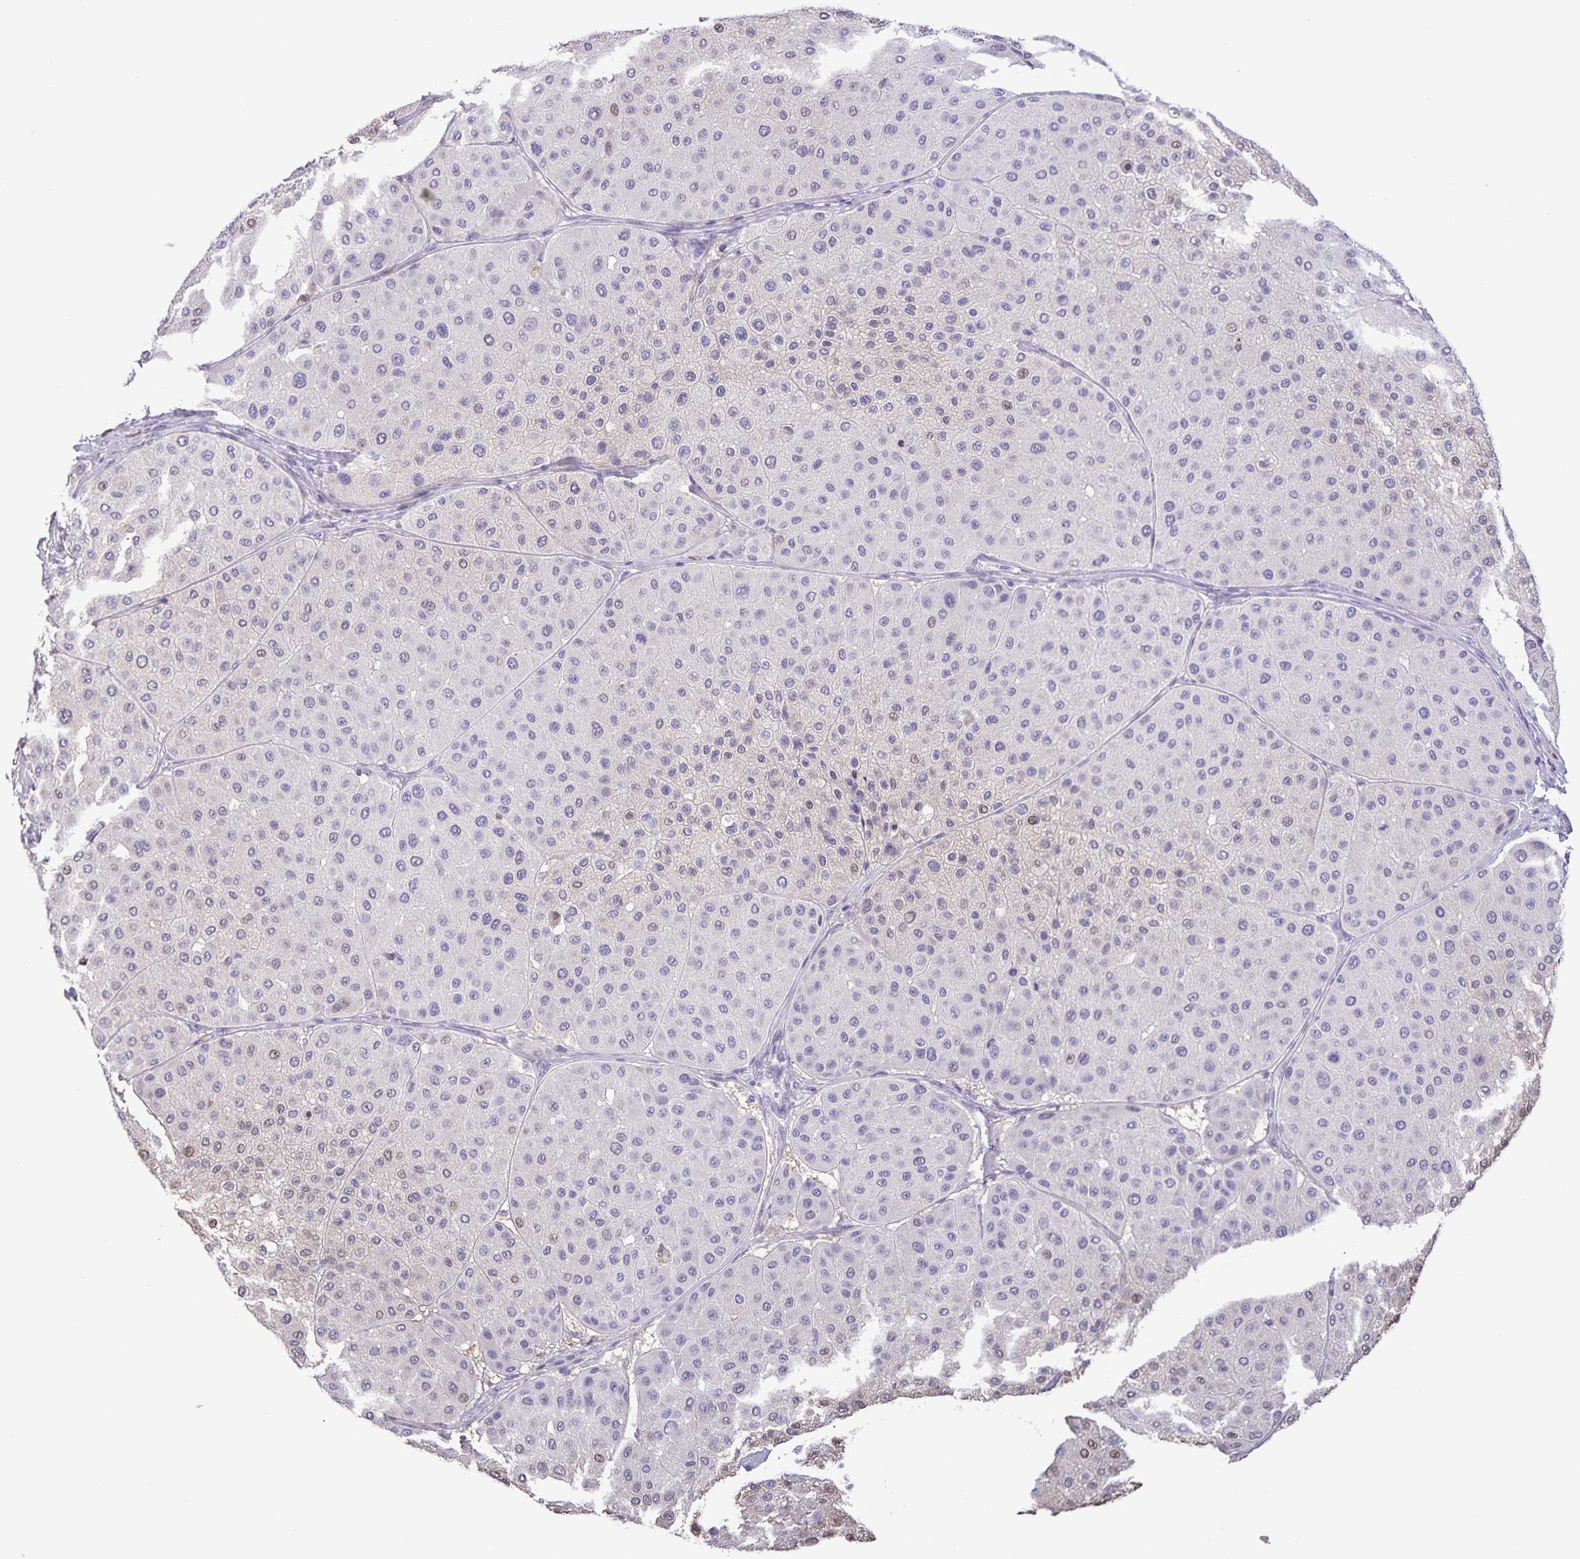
{"staining": {"intensity": "negative", "quantity": "none", "location": "none"}, "tissue": "melanoma", "cell_type": "Tumor cells", "image_type": "cancer", "snomed": [{"axis": "morphology", "description": "Malignant melanoma, Metastatic site"}, {"axis": "topography", "description": "Smooth muscle"}], "caption": "Immunohistochemistry (IHC) micrograph of neoplastic tissue: human malignant melanoma (metastatic site) stained with DAB demonstrates no significant protein staining in tumor cells.", "gene": "ONECUT2", "patient": {"sex": "male", "age": 41}}